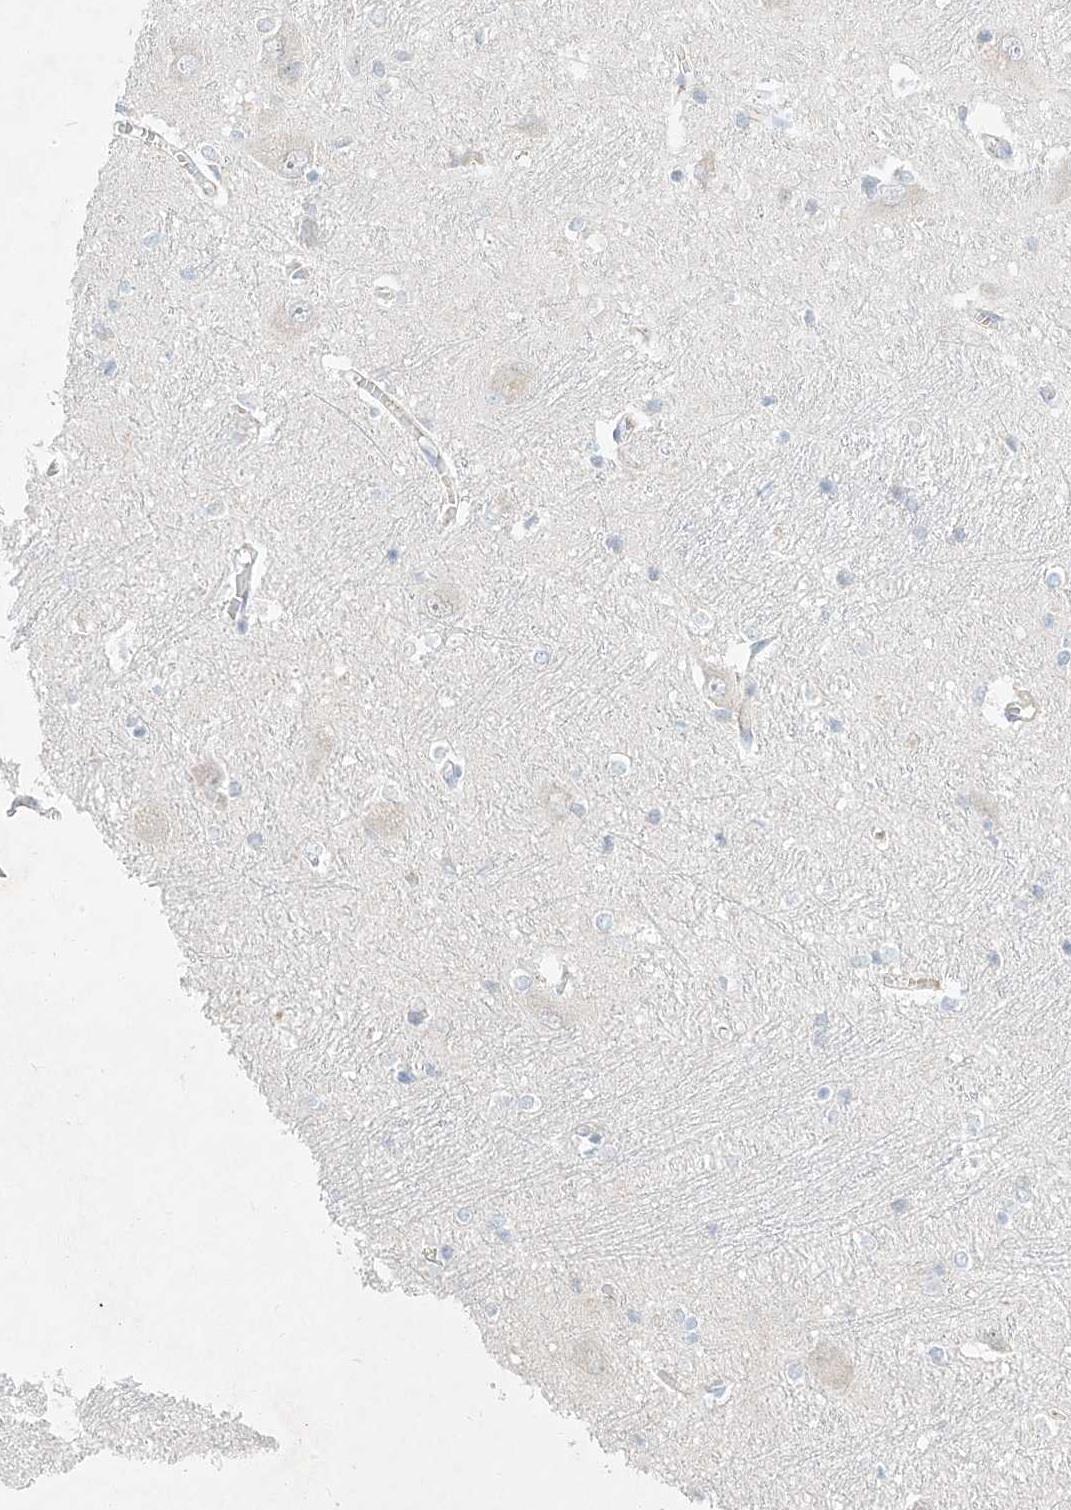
{"staining": {"intensity": "negative", "quantity": "none", "location": "none"}, "tissue": "caudate", "cell_type": "Glial cells", "image_type": "normal", "snomed": [{"axis": "morphology", "description": "Normal tissue, NOS"}, {"axis": "topography", "description": "Lateral ventricle wall"}], "caption": "There is no significant expression in glial cells of caudate. Brightfield microscopy of IHC stained with DAB (brown) and hematoxylin (blue), captured at high magnification.", "gene": "SYTL3", "patient": {"sex": "male", "age": 37}}